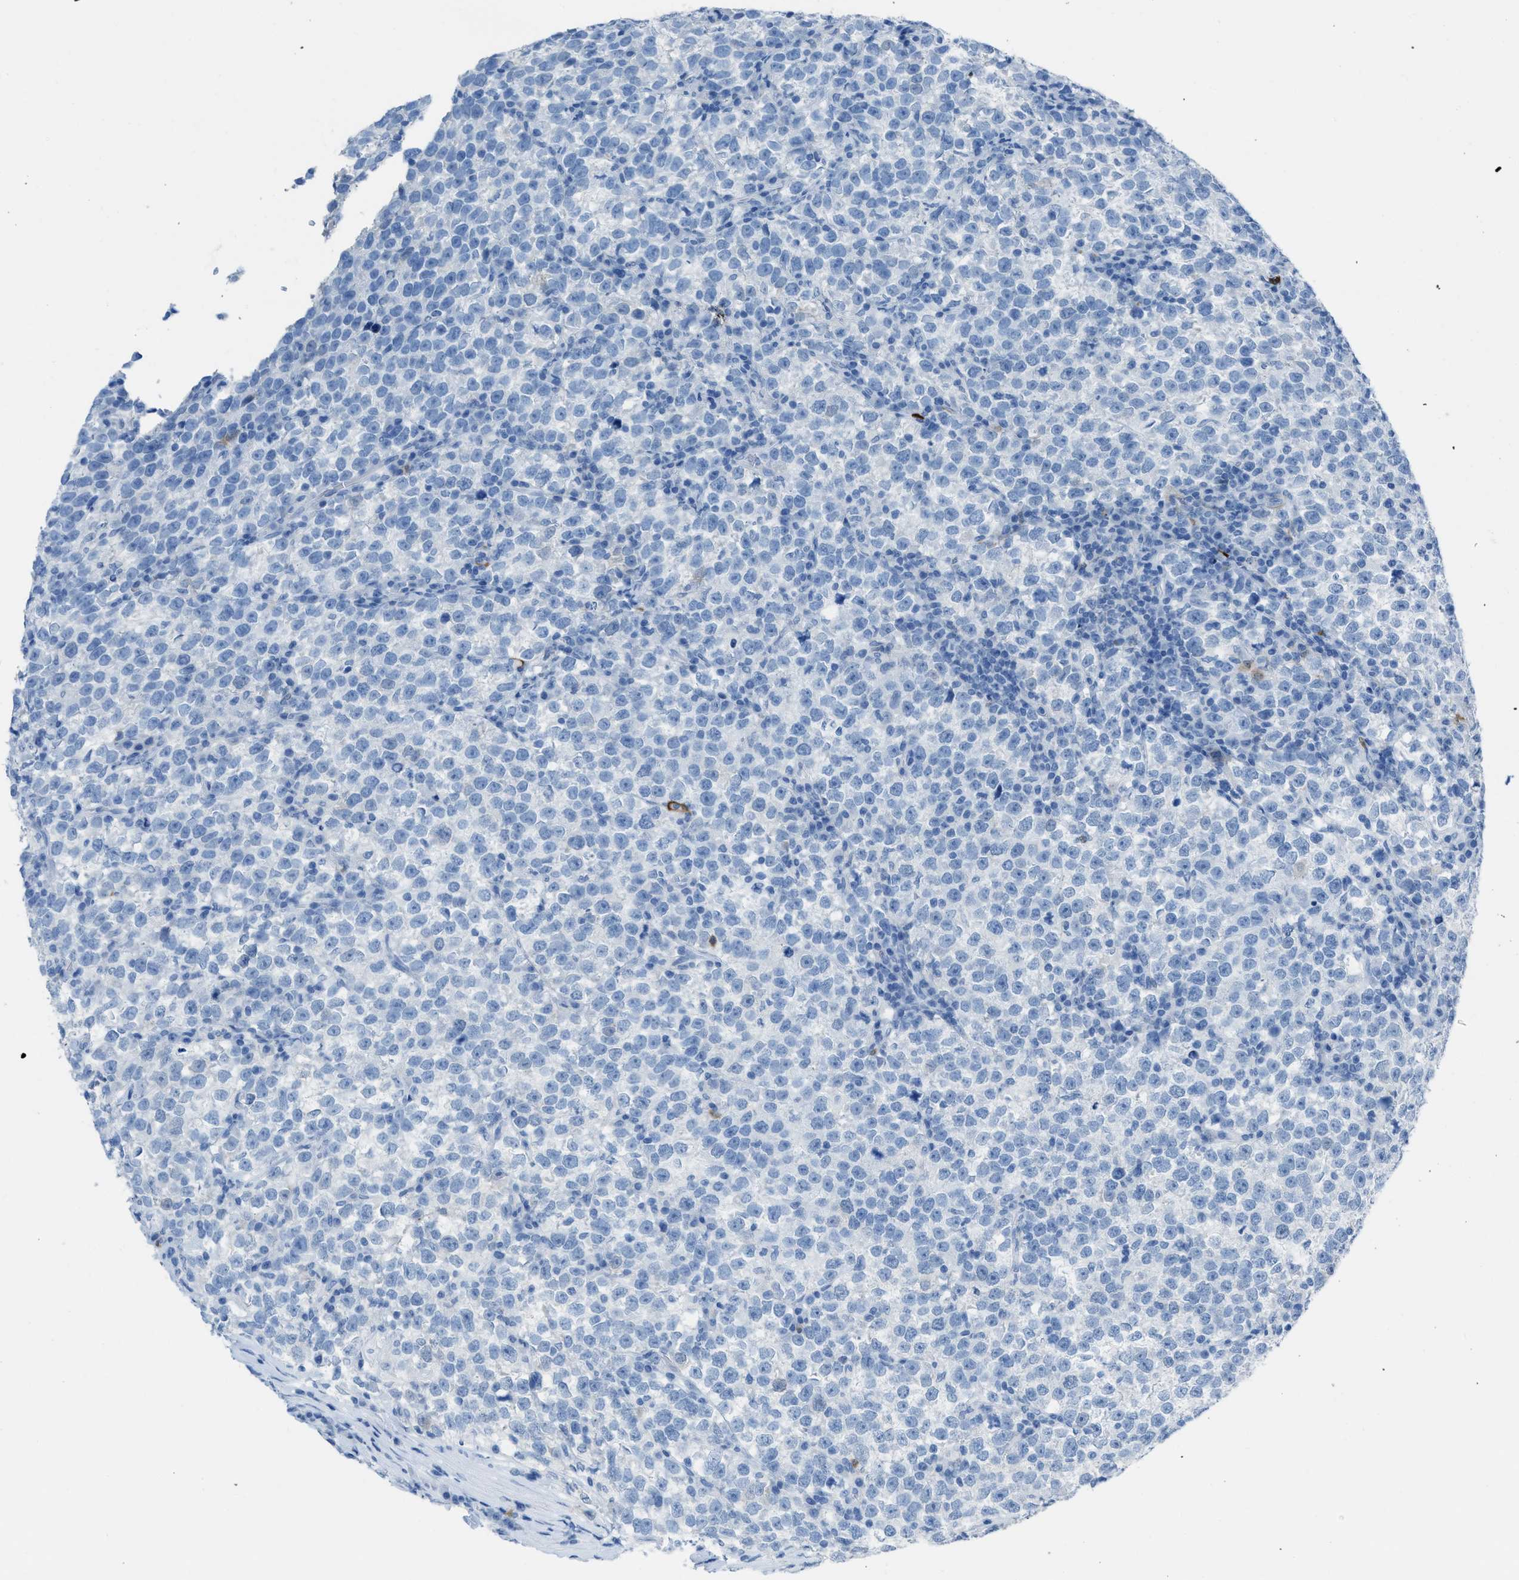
{"staining": {"intensity": "negative", "quantity": "none", "location": "none"}, "tissue": "testis cancer", "cell_type": "Tumor cells", "image_type": "cancer", "snomed": [{"axis": "morphology", "description": "Normal tissue, NOS"}, {"axis": "morphology", "description": "Seminoma, NOS"}, {"axis": "topography", "description": "Testis"}], "caption": "DAB (3,3'-diaminobenzidine) immunohistochemical staining of seminoma (testis) reveals no significant expression in tumor cells.", "gene": "CDKN2A", "patient": {"sex": "male", "age": 43}}